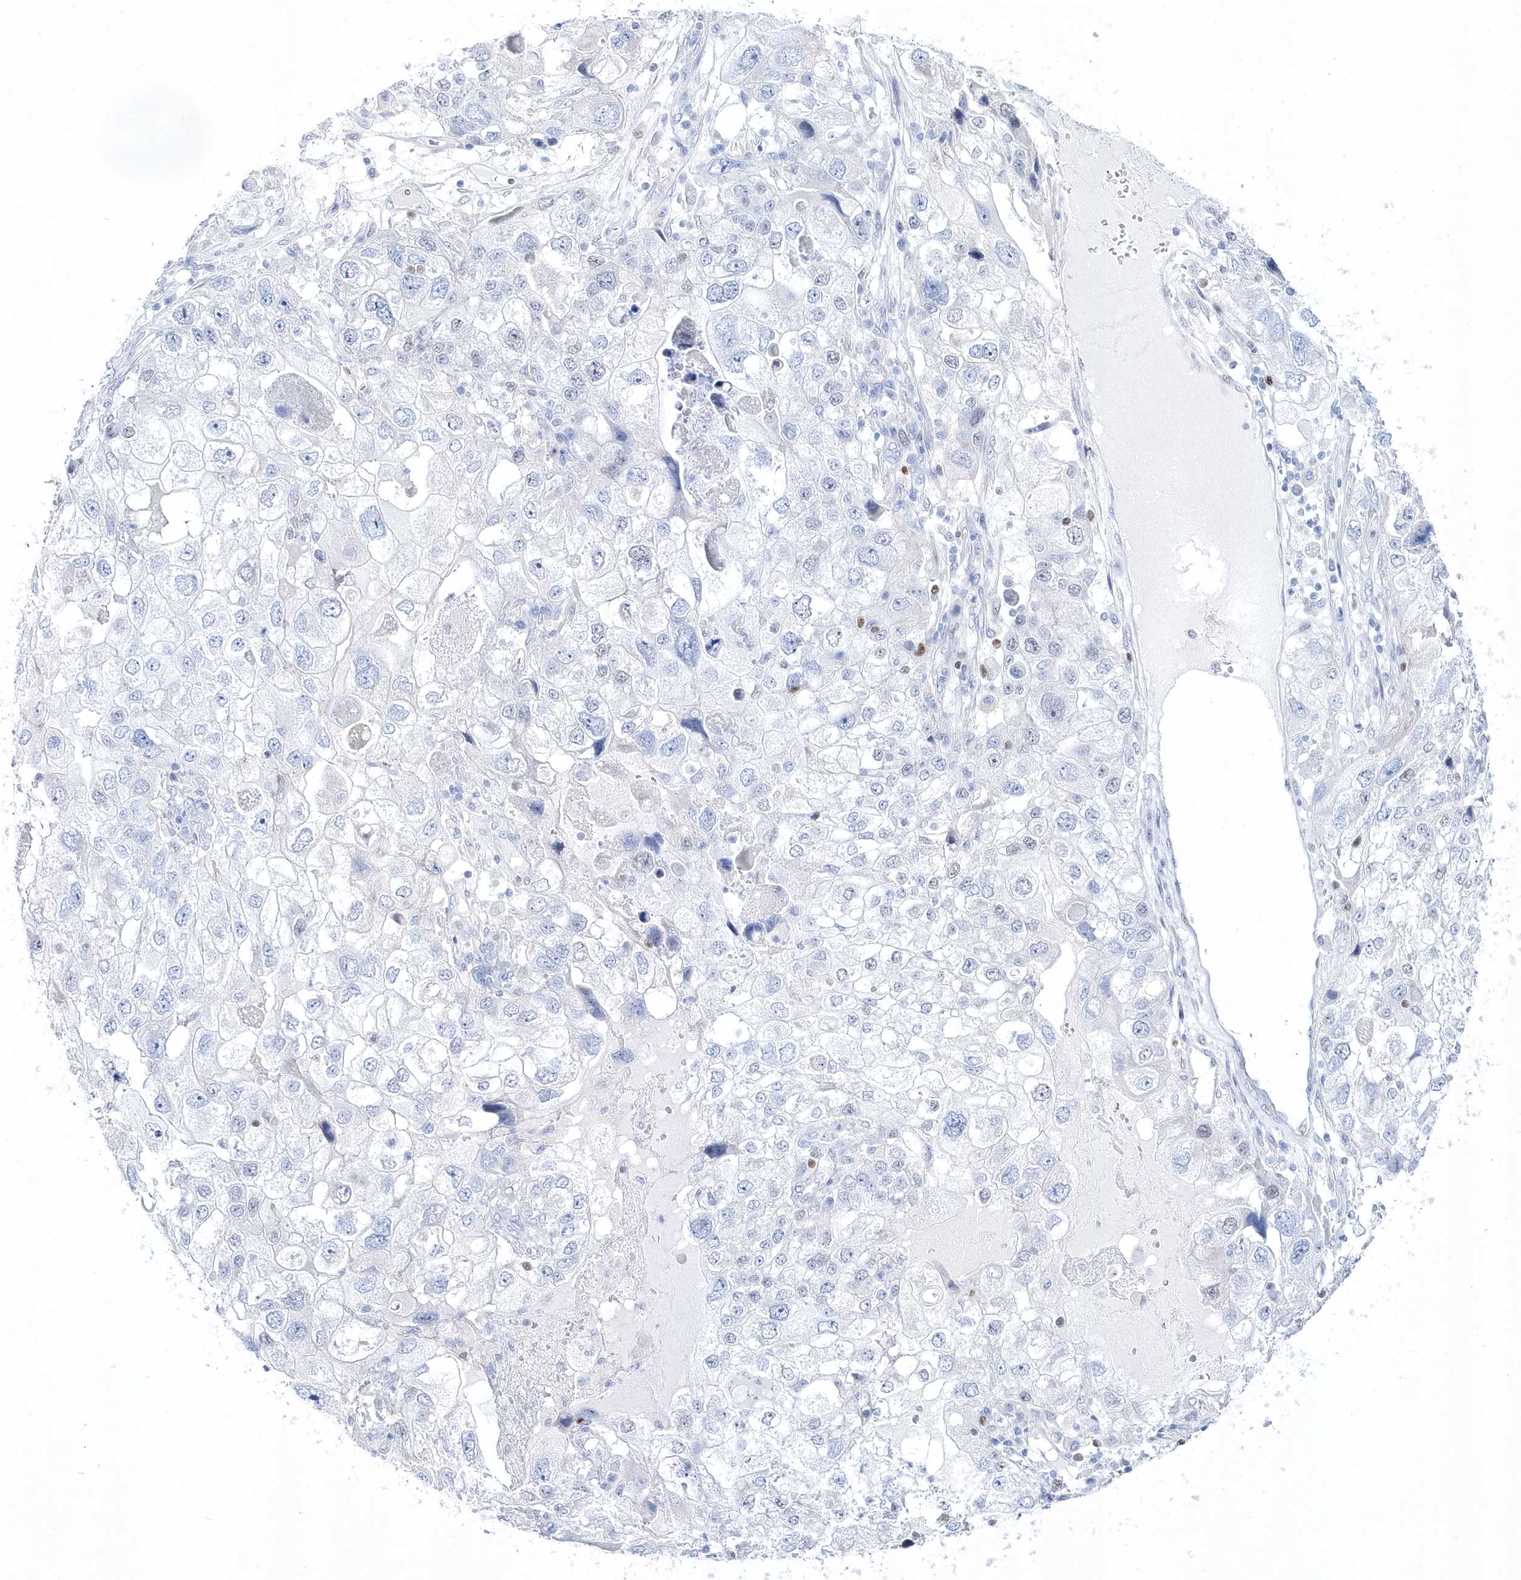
{"staining": {"intensity": "negative", "quantity": "none", "location": "none"}, "tissue": "endometrial cancer", "cell_type": "Tumor cells", "image_type": "cancer", "snomed": [{"axis": "morphology", "description": "Adenocarcinoma, NOS"}, {"axis": "topography", "description": "Endometrium"}], "caption": "There is no significant expression in tumor cells of endometrial cancer (adenocarcinoma).", "gene": "TMCO6", "patient": {"sex": "female", "age": 49}}